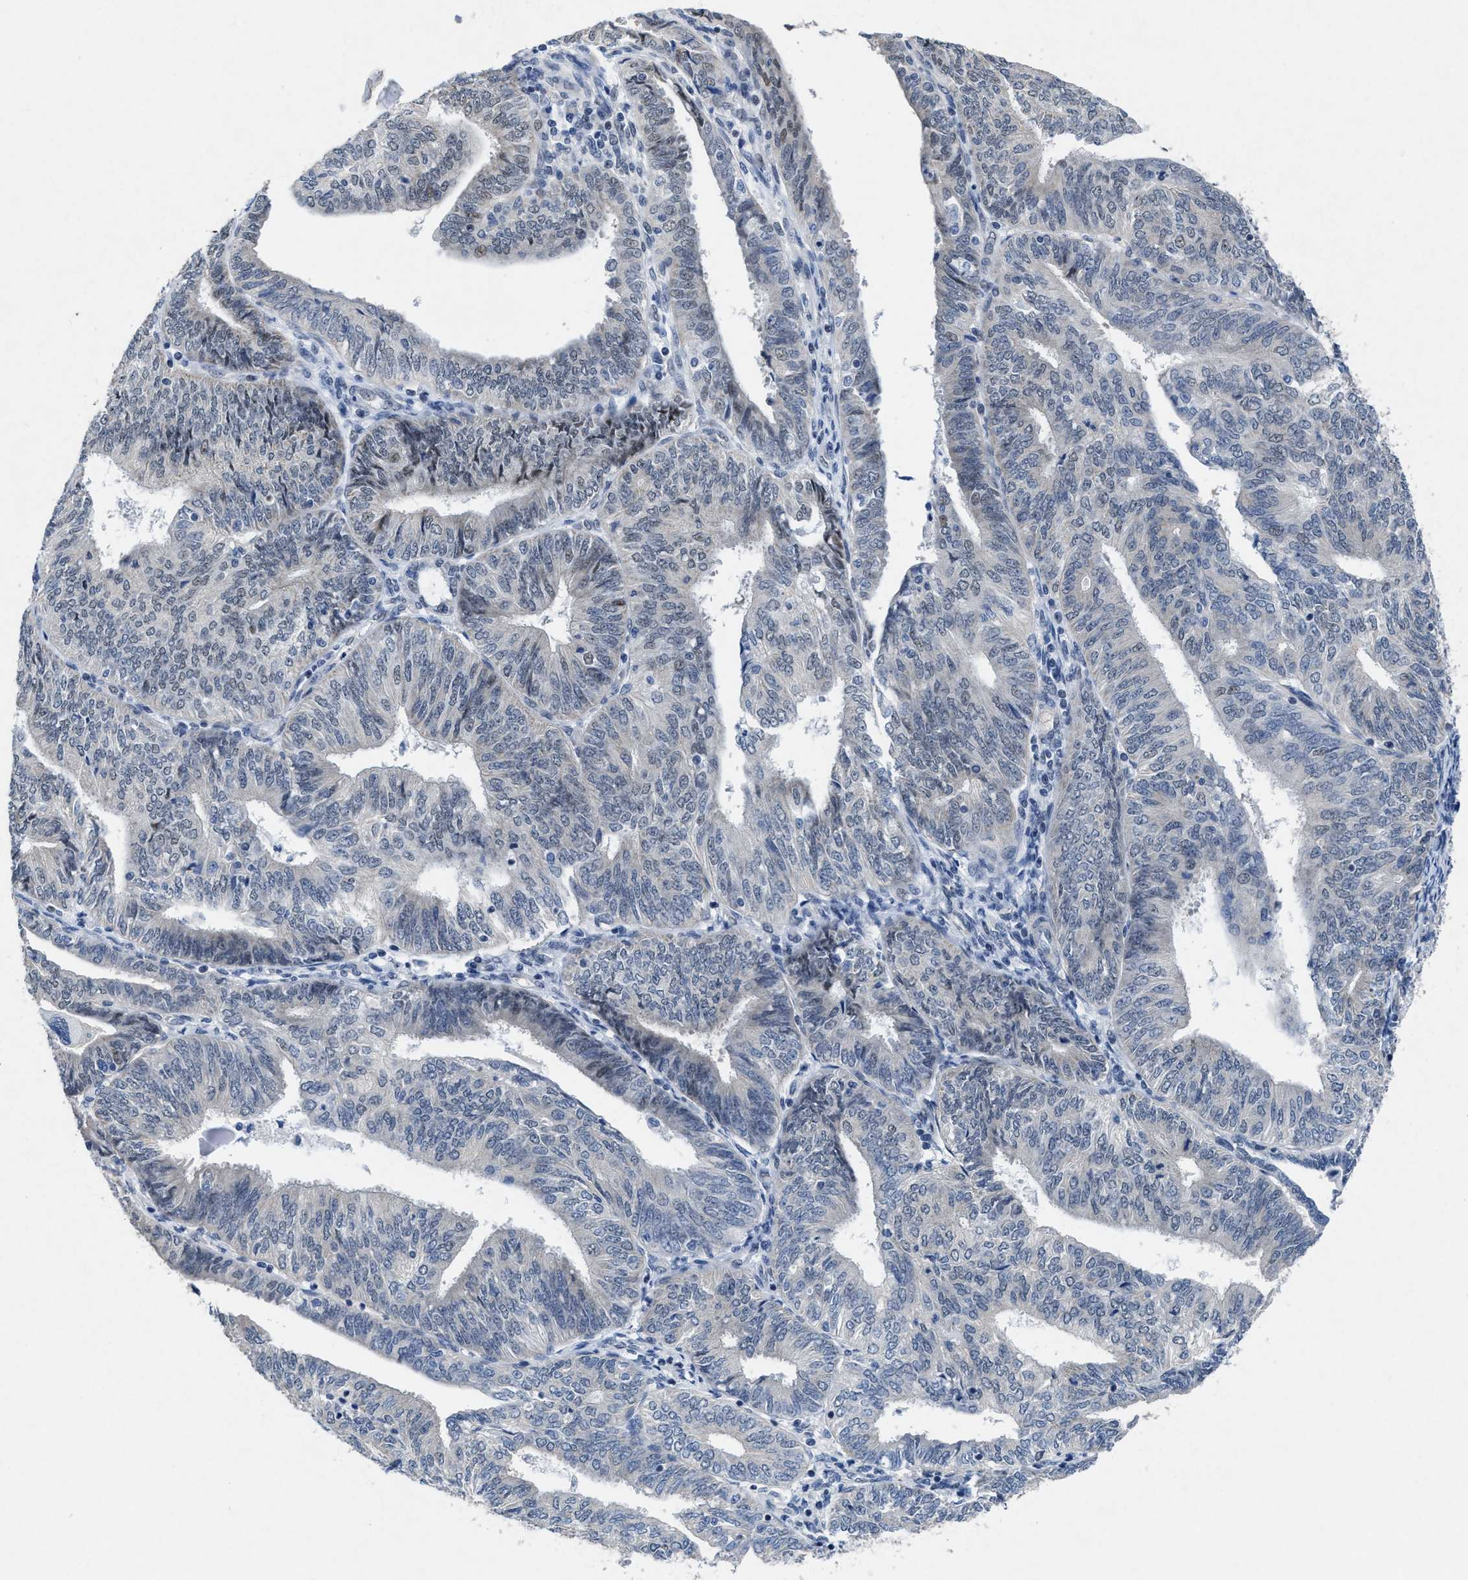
{"staining": {"intensity": "weak", "quantity": "<25%", "location": "nuclear"}, "tissue": "endometrial cancer", "cell_type": "Tumor cells", "image_type": "cancer", "snomed": [{"axis": "morphology", "description": "Adenocarcinoma, NOS"}, {"axis": "topography", "description": "Endometrium"}], "caption": "This is an immunohistochemistry histopathology image of human endometrial adenocarcinoma. There is no staining in tumor cells.", "gene": "ID3", "patient": {"sex": "female", "age": 58}}